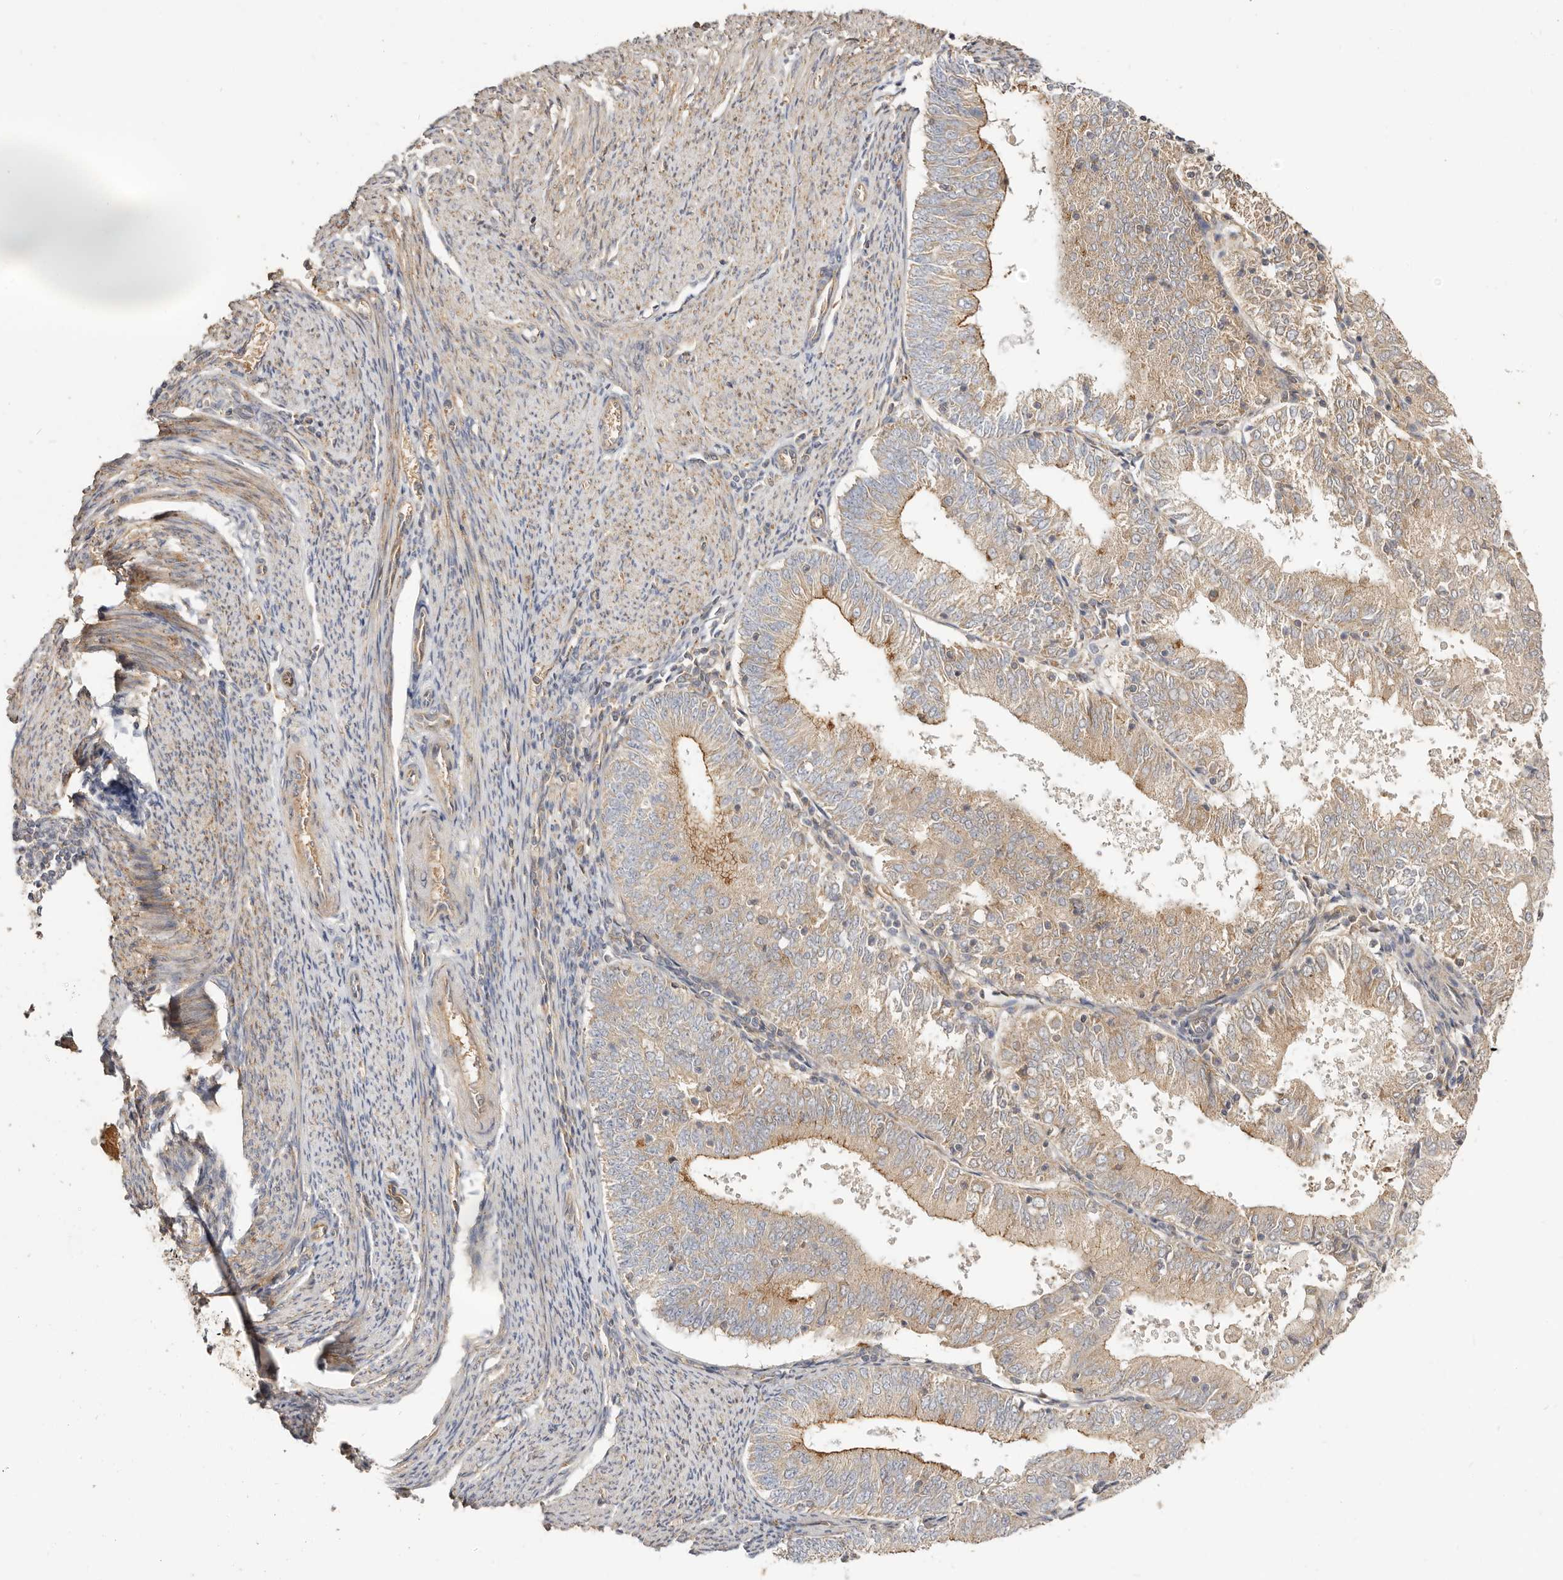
{"staining": {"intensity": "moderate", "quantity": "25%-75%", "location": "cytoplasmic/membranous"}, "tissue": "endometrial cancer", "cell_type": "Tumor cells", "image_type": "cancer", "snomed": [{"axis": "morphology", "description": "Adenocarcinoma, NOS"}, {"axis": "topography", "description": "Endometrium"}], "caption": "This image displays IHC staining of human endometrial adenocarcinoma, with medium moderate cytoplasmic/membranous staining in about 25%-75% of tumor cells.", "gene": "ADAMTS9", "patient": {"sex": "female", "age": 57}}